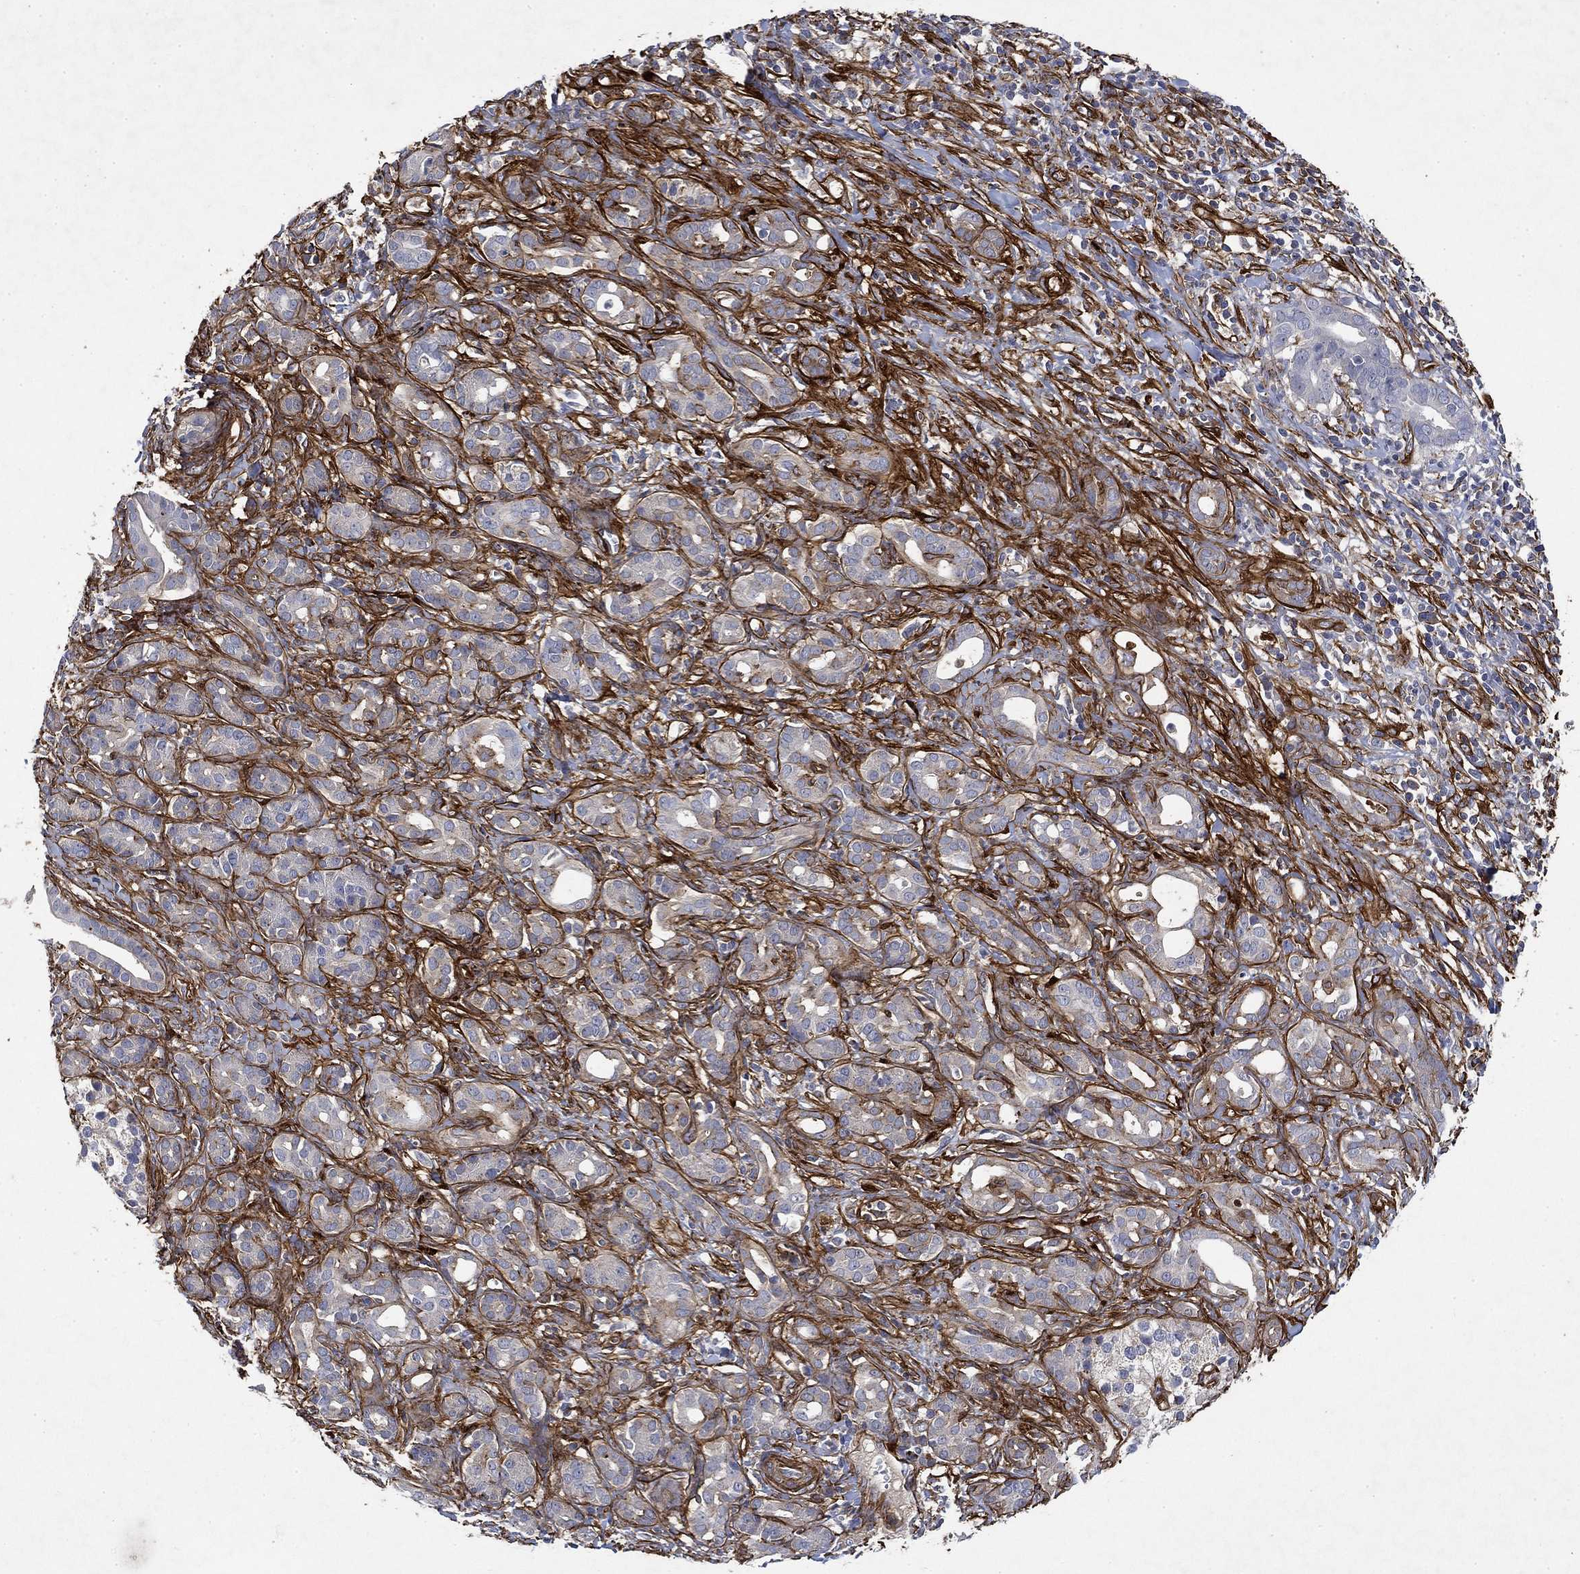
{"staining": {"intensity": "negative", "quantity": "none", "location": "none"}, "tissue": "pancreatic cancer", "cell_type": "Tumor cells", "image_type": "cancer", "snomed": [{"axis": "morphology", "description": "Adenocarcinoma, NOS"}, {"axis": "topography", "description": "Pancreas"}], "caption": "DAB immunohistochemical staining of human pancreatic adenocarcinoma exhibits no significant expression in tumor cells.", "gene": "COL4A2", "patient": {"sex": "male", "age": 61}}